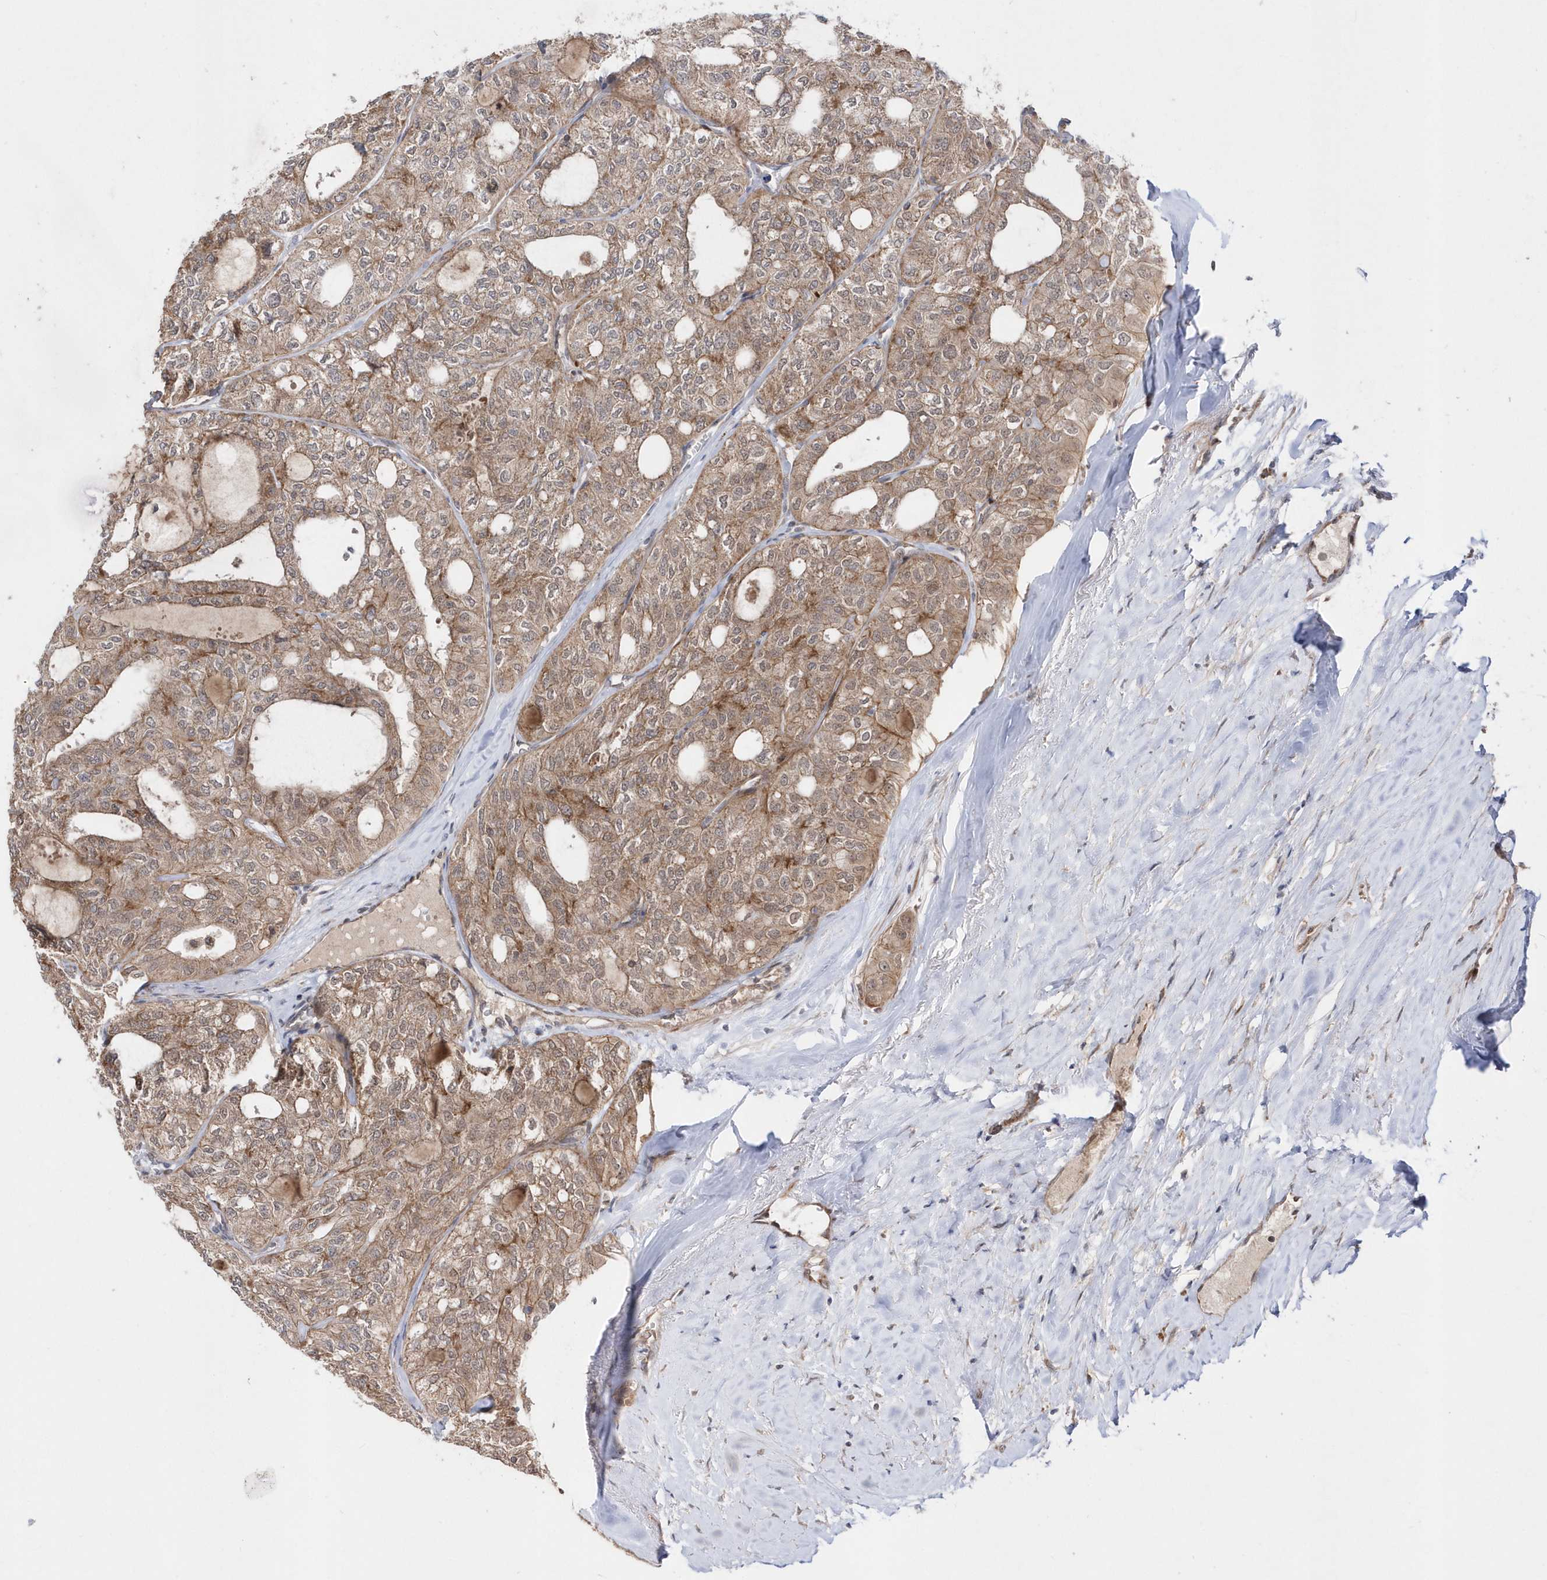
{"staining": {"intensity": "moderate", "quantity": ">75%", "location": "cytoplasmic/membranous"}, "tissue": "thyroid cancer", "cell_type": "Tumor cells", "image_type": "cancer", "snomed": [{"axis": "morphology", "description": "Follicular adenoma carcinoma, NOS"}, {"axis": "topography", "description": "Thyroid gland"}], "caption": "Moderate cytoplasmic/membranous positivity for a protein is appreciated in about >75% of tumor cells of thyroid follicular adenoma carcinoma using immunohistochemistry (IHC).", "gene": "DALRD3", "patient": {"sex": "male", "age": 75}}